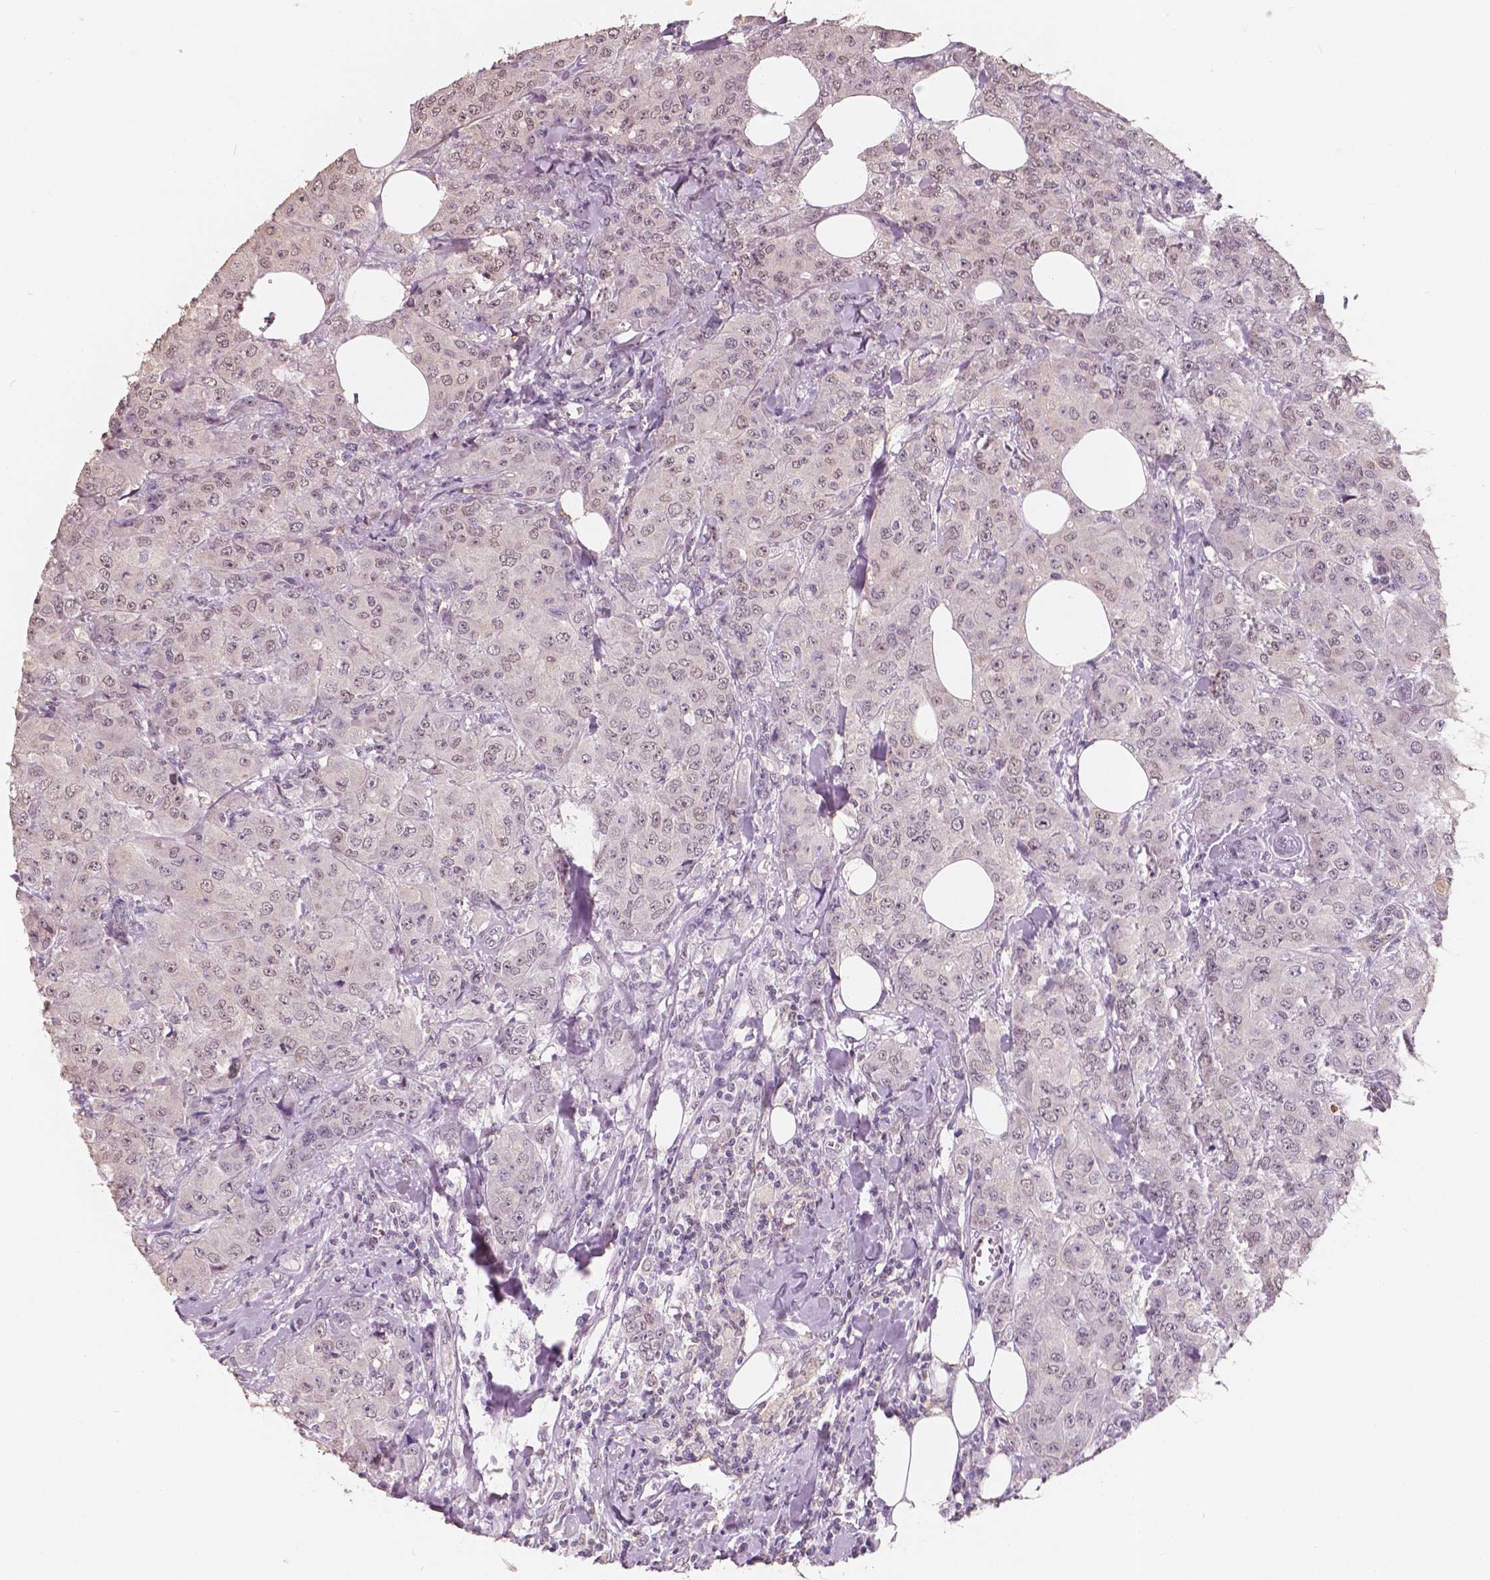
{"staining": {"intensity": "weak", "quantity": ">75%", "location": "nuclear"}, "tissue": "breast cancer", "cell_type": "Tumor cells", "image_type": "cancer", "snomed": [{"axis": "morphology", "description": "Normal tissue, NOS"}, {"axis": "morphology", "description": "Duct carcinoma"}, {"axis": "topography", "description": "Breast"}], "caption": "Protein expression analysis of human breast cancer reveals weak nuclear positivity in about >75% of tumor cells.", "gene": "SAT2", "patient": {"sex": "female", "age": 43}}